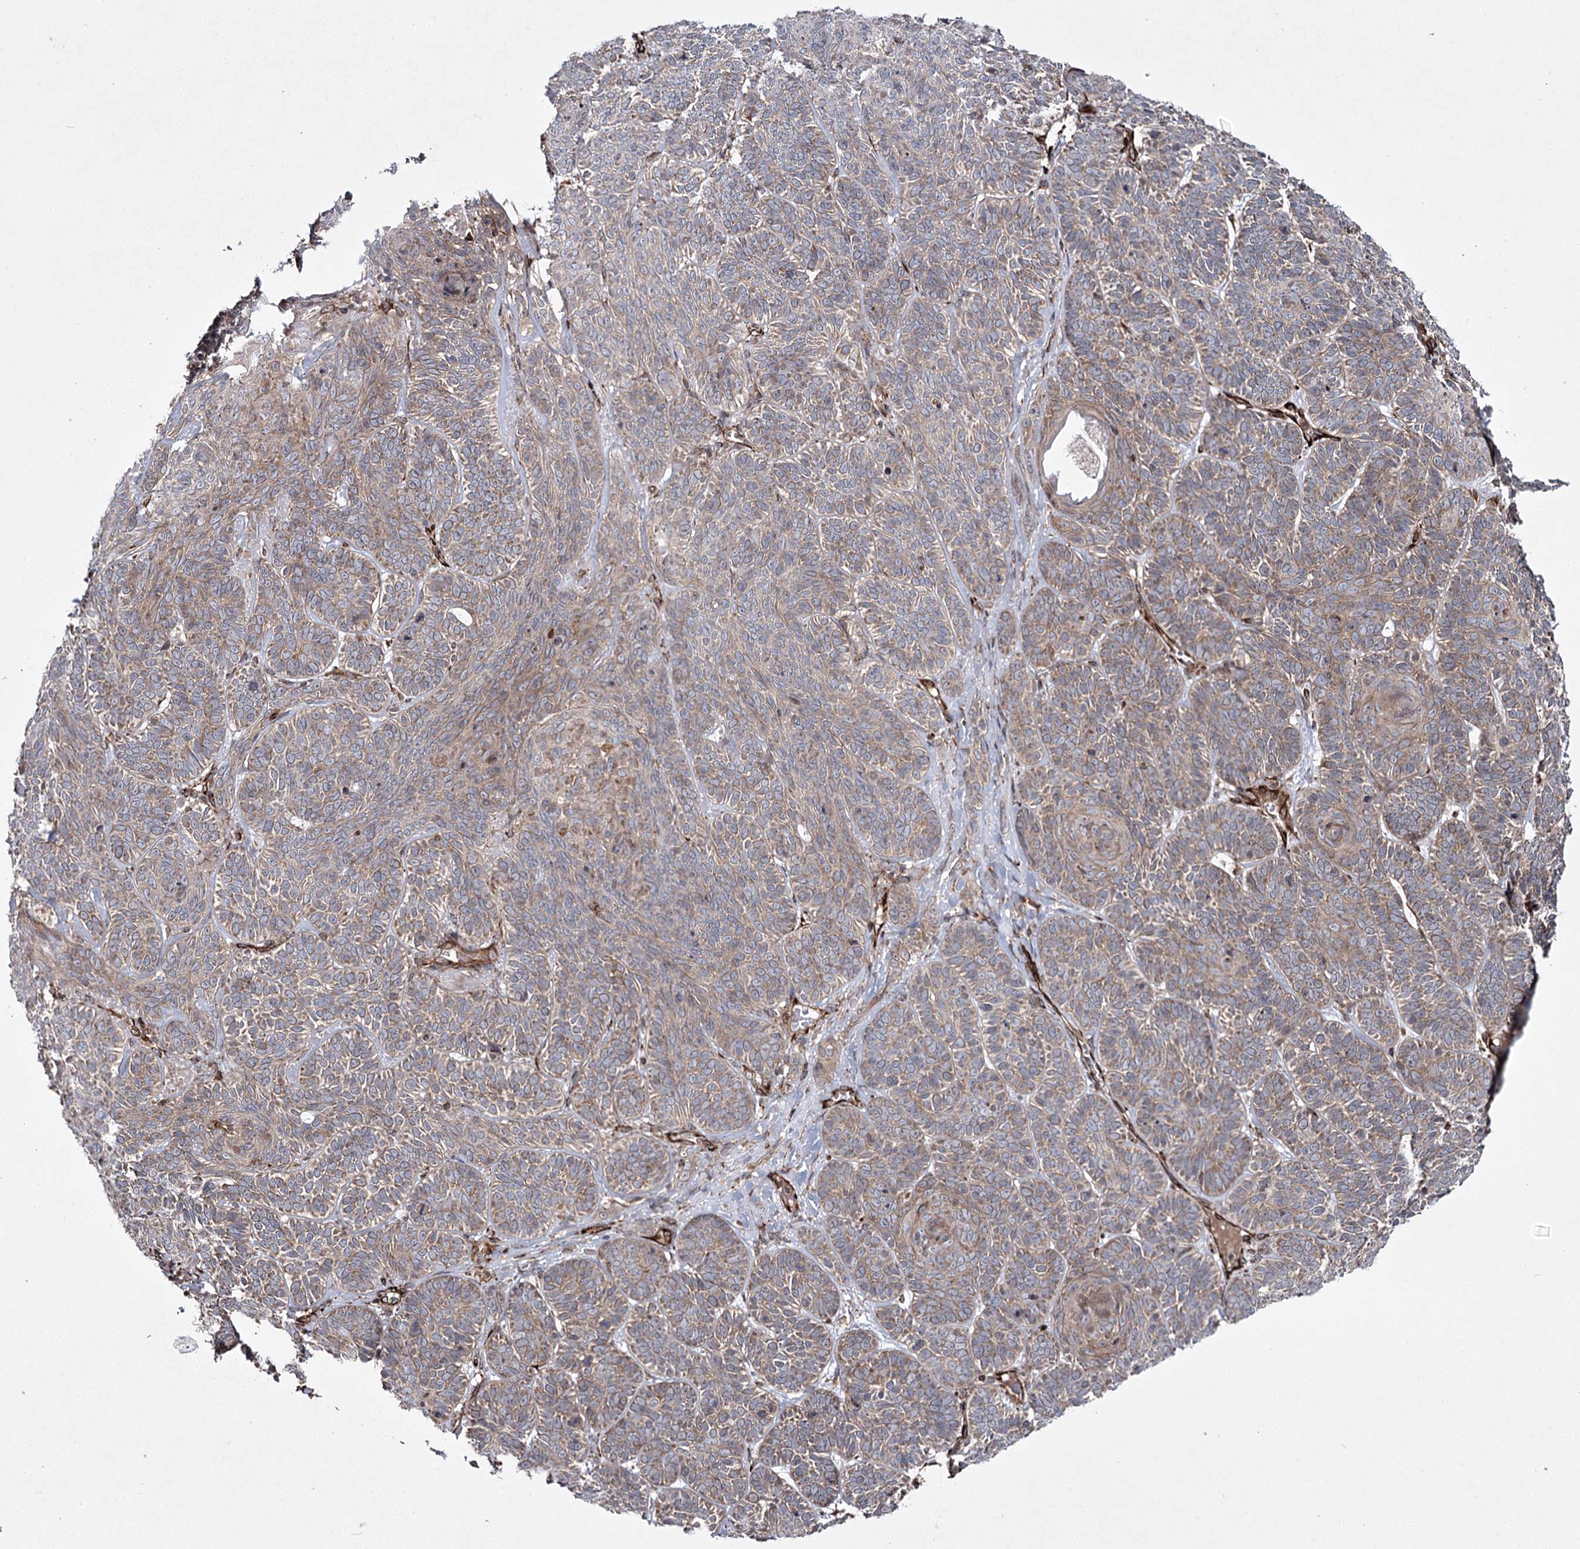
{"staining": {"intensity": "weak", "quantity": ">75%", "location": "cytoplasmic/membranous"}, "tissue": "skin cancer", "cell_type": "Tumor cells", "image_type": "cancer", "snomed": [{"axis": "morphology", "description": "Basal cell carcinoma"}, {"axis": "topography", "description": "Skin"}], "caption": "DAB (3,3'-diaminobenzidine) immunohistochemical staining of basal cell carcinoma (skin) exhibits weak cytoplasmic/membranous protein staining in about >75% of tumor cells.", "gene": "HECTD2", "patient": {"sex": "male", "age": 85}}